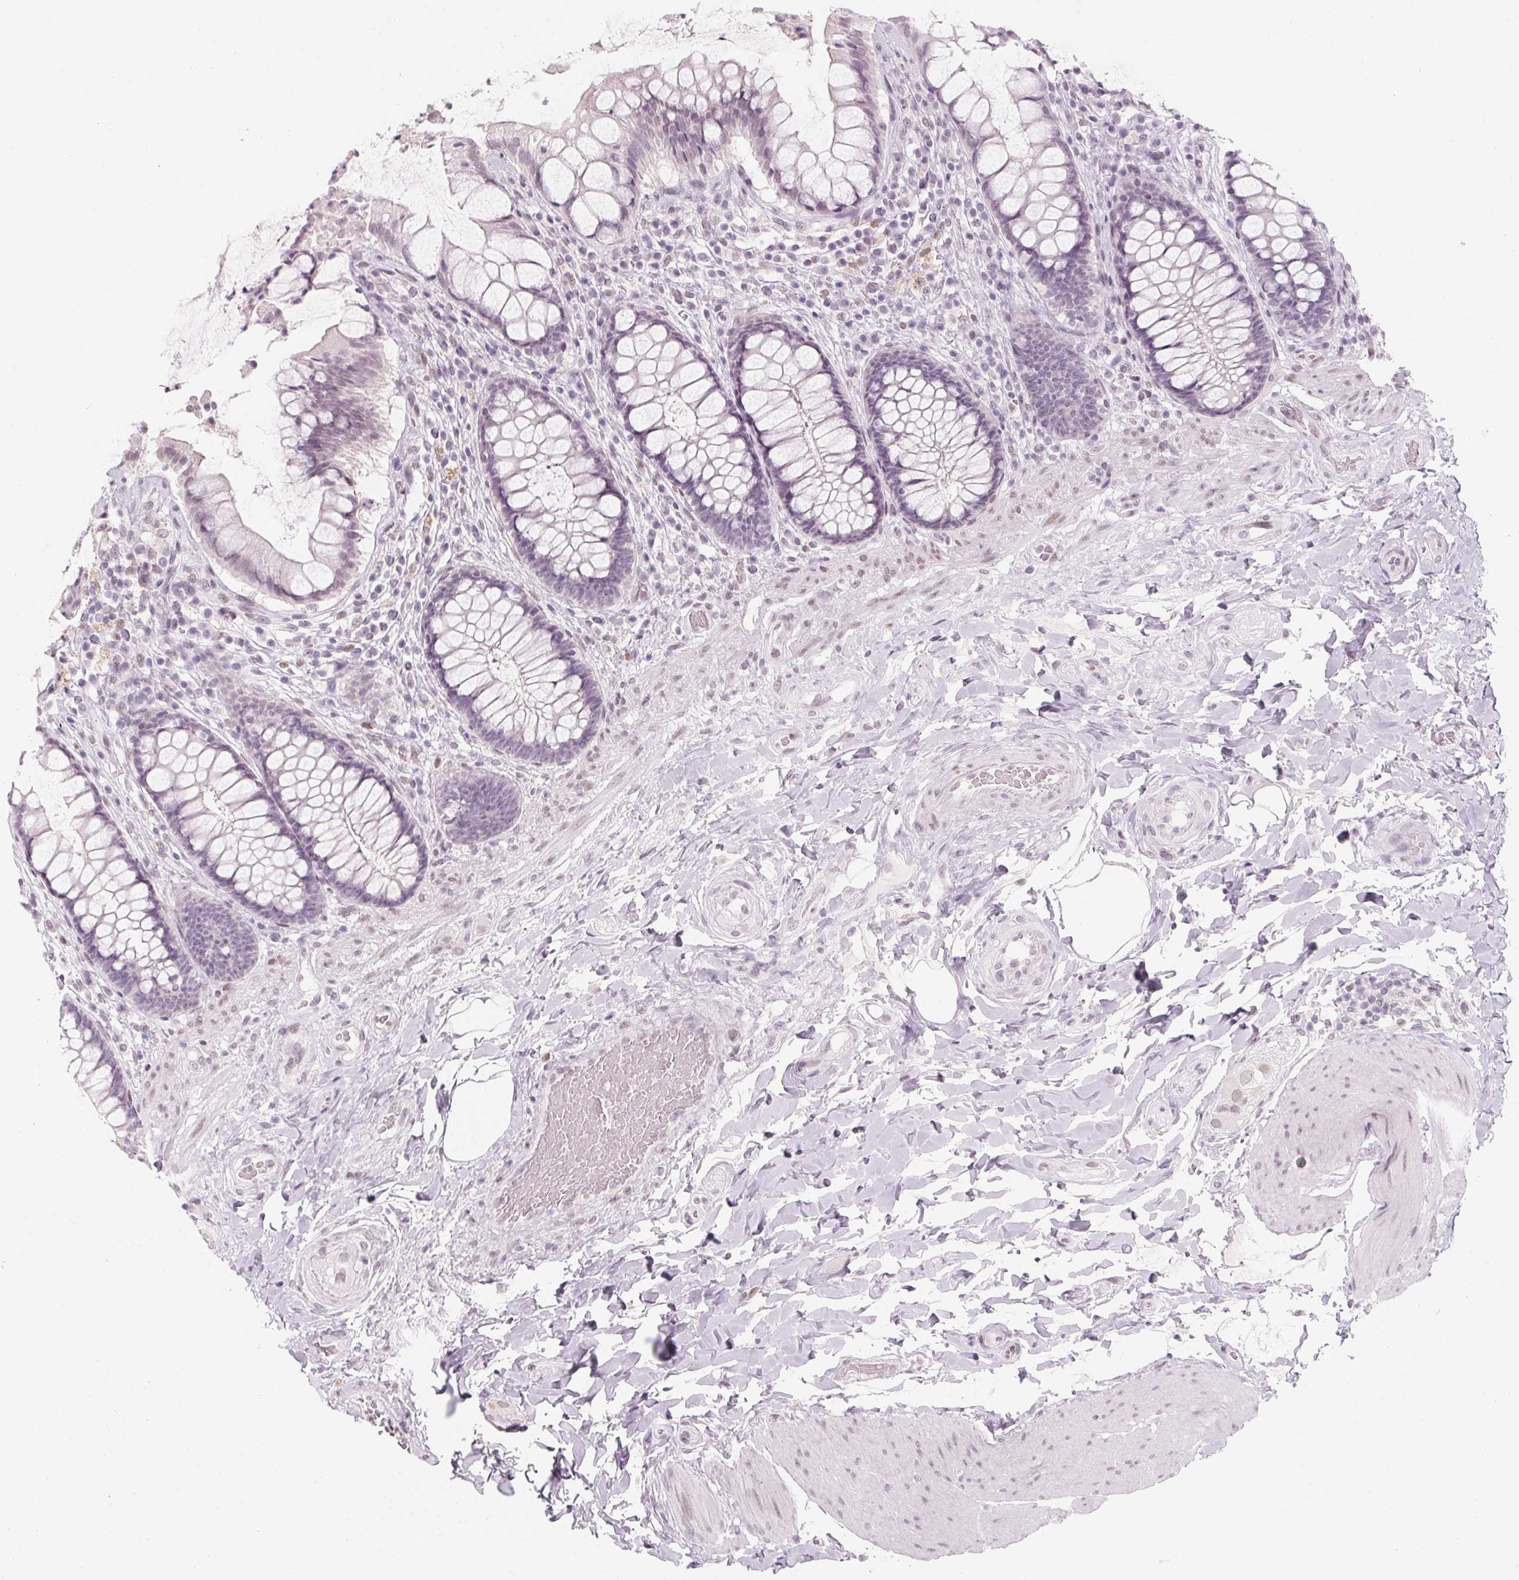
{"staining": {"intensity": "negative", "quantity": "none", "location": "none"}, "tissue": "rectum", "cell_type": "Glandular cells", "image_type": "normal", "snomed": [{"axis": "morphology", "description": "Normal tissue, NOS"}, {"axis": "topography", "description": "Rectum"}], "caption": "The IHC micrograph has no significant expression in glandular cells of rectum. The staining was performed using DAB to visualize the protein expression in brown, while the nuclei were stained in blue with hematoxylin (Magnification: 20x).", "gene": "KCNQ2", "patient": {"sex": "female", "age": 58}}